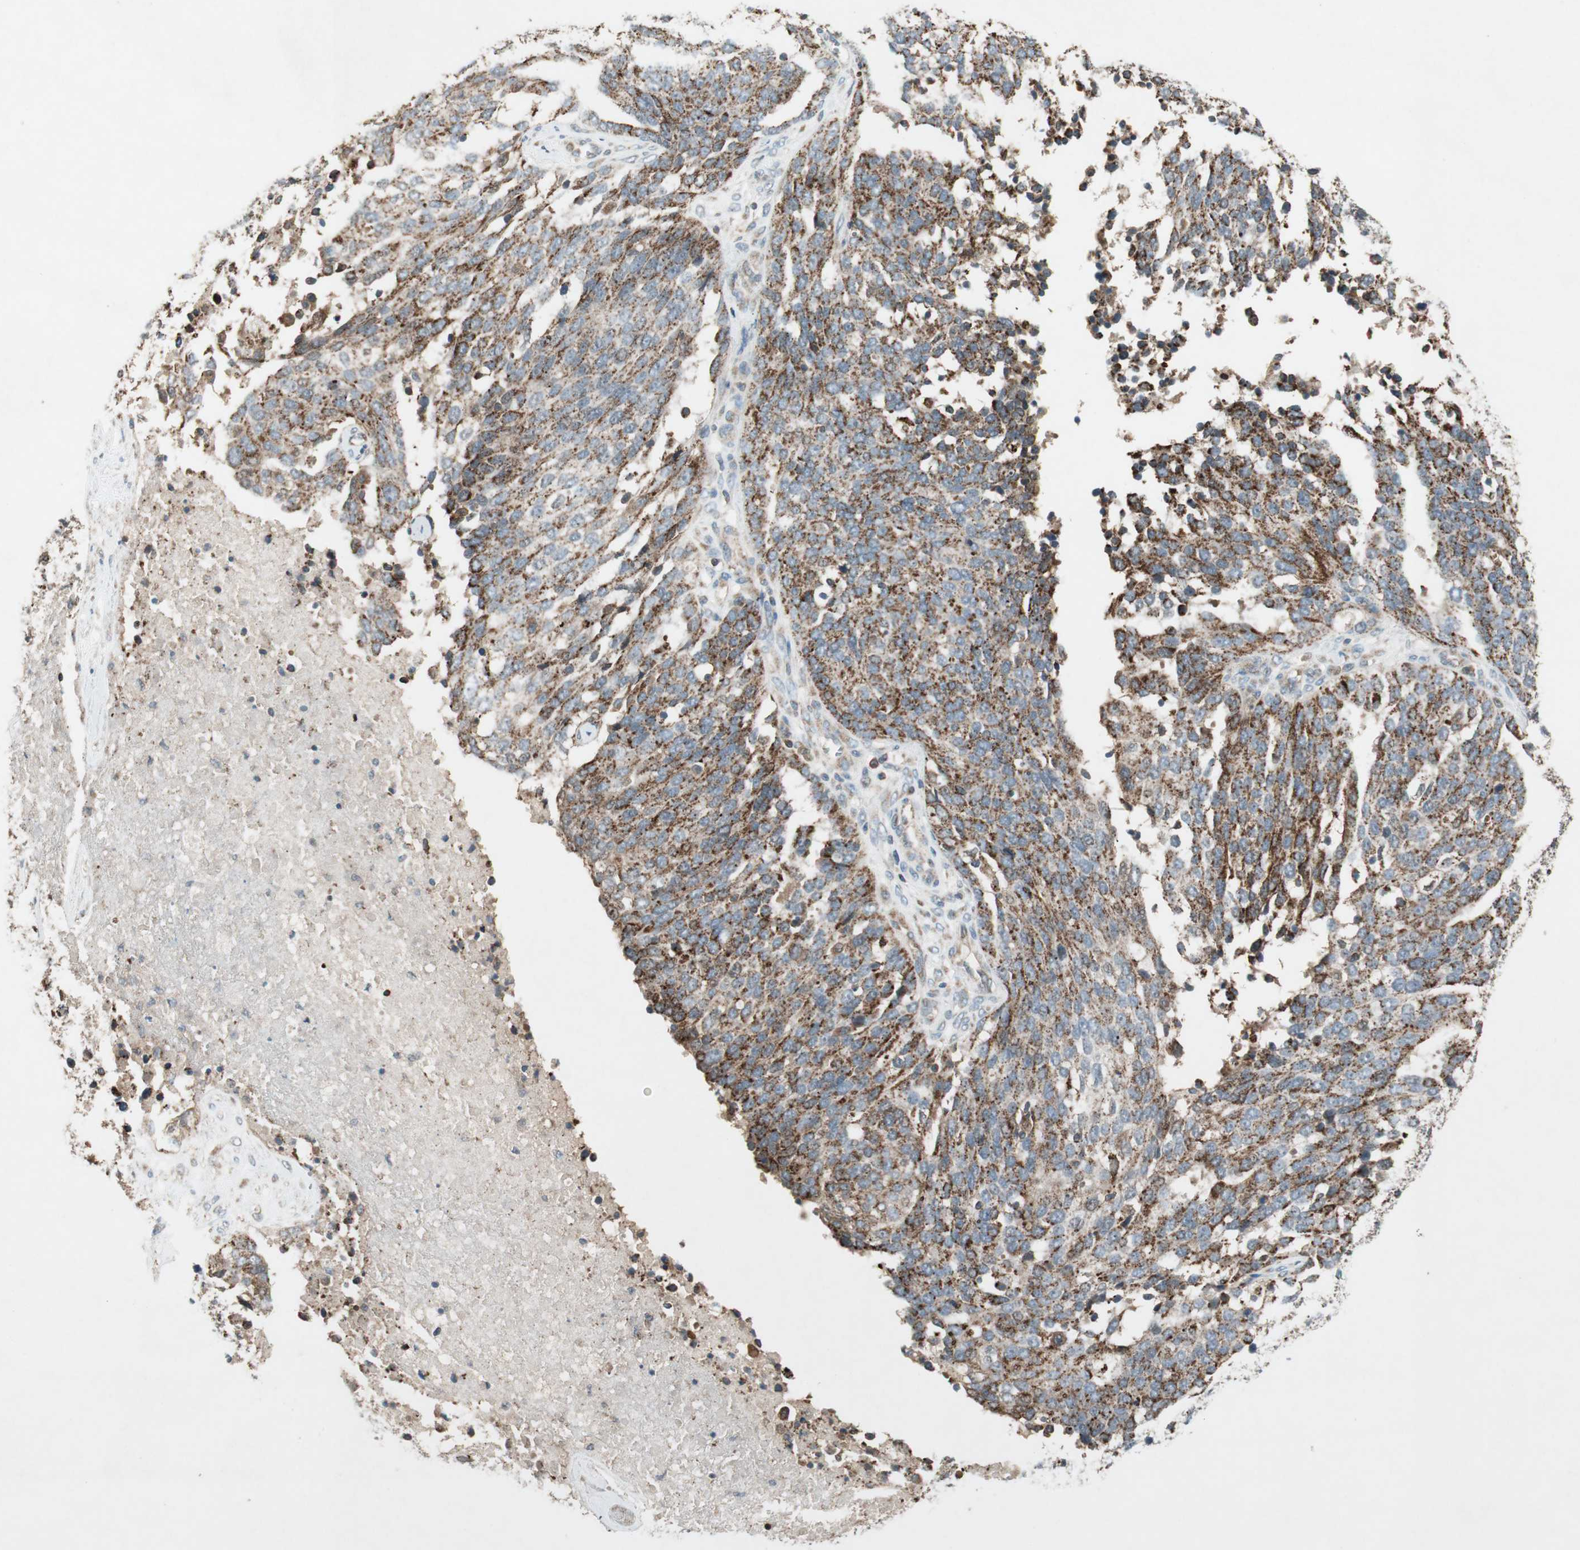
{"staining": {"intensity": "strong", "quantity": ">75%", "location": "cytoplasmic/membranous"}, "tissue": "ovarian cancer", "cell_type": "Tumor cells", "image_type": "cancer", "snomed": [{"axis": "morphology", "description": "Cystadenocarcinoma, serous, NOS"}, {"axis": "topography", "description": "Ovary"}], "caption": "Ovarian serous cystadenocarcinoma stained for a protein reveals strong cytoplasmic/membranous positivity in tumor cells.", "gene": "CHADL", "patient": {"sex": "female", "age": 44}}